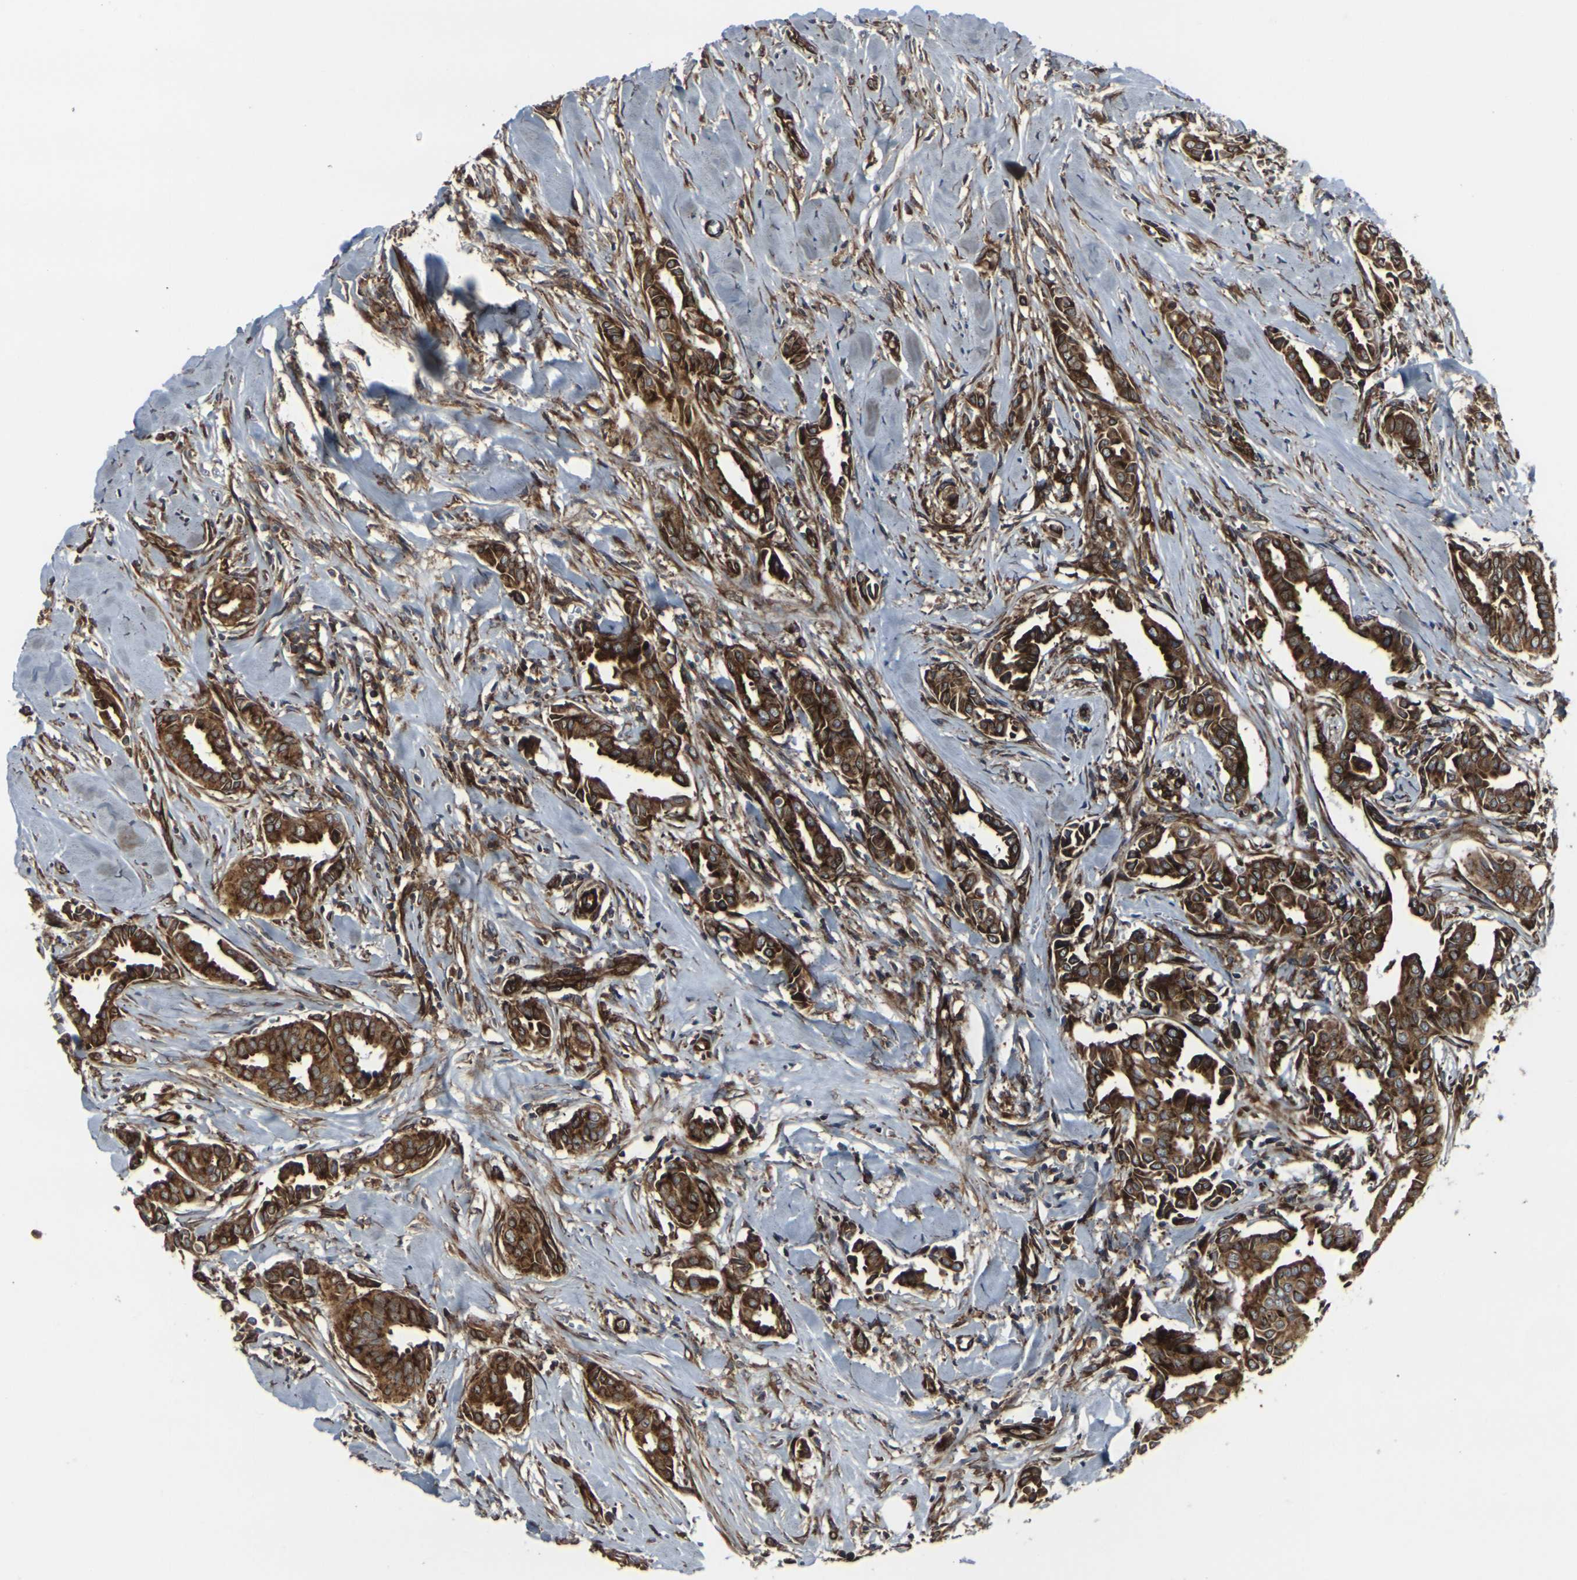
{"staining": {"intensity": "strong", "quantity": ">75%", "location": "cytoplasmic/membranous"}, "tissue": "head and neck cancer", "cell_type": "Tumor cells", "image_type": "cancer", "snomed": [{"axis": "morphology", "description": "Adenocarcinoma, NOS"}, {"axis": "topography", "description": "Salivary gland"}, {"axis": "topography", "description": "Head-Neck"}], "caption": "A high amount of strong cytoplasmic/membranous positivity is present in about >75% of tumor cells in adenocarcinoma (head and neck) tissue. (DAB IHC, brown staining for protein, blue staining for nuclei).", "gene": "MARCHF2", "patient": {"sex": "female", "age": 59}}